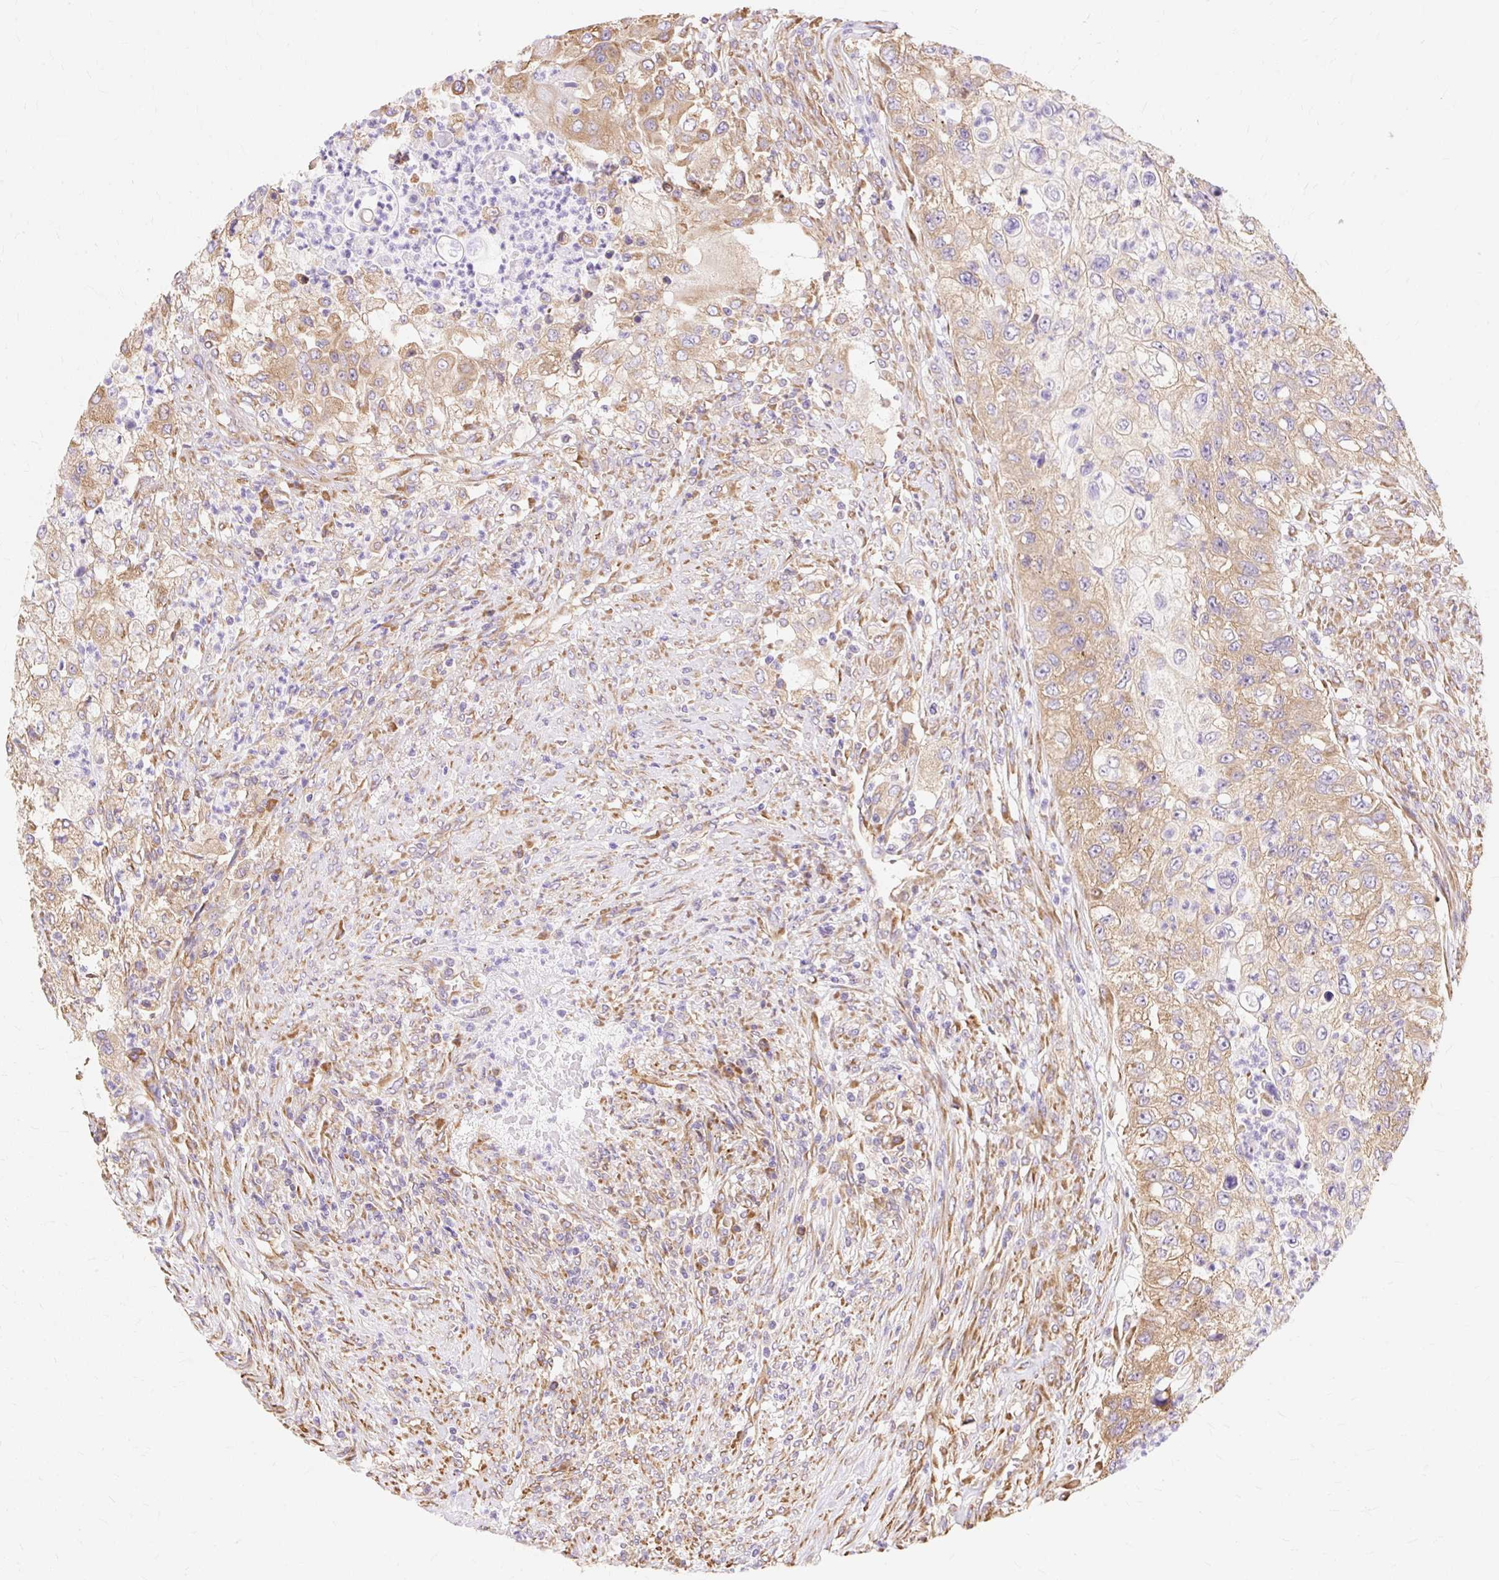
{"staining": {"intensity": "moderate", "quantity": ">75%", "location": "cytoplasmic/membranous"}, "tissue": "urothelial cancer", "cell_type": "Tumor cells", "image_type": "cancer", "snomed": [{"axis": "morphology", "description": "Urothelial carcinoma, High grade"}, {"axis": "topography", "description": "Urinary bladder"}], "caption": "Immunohistochemistry of human urothelial cancer shows medium levels of moderate cytoplasmic/membranous staining in approximately >75% of tumor cells. The staining was performed using DAB (3,3'-diaminobenzidine) to visualize the protein expression in brown, while the nuclei were stained in blue with hematoxylin (Magnification: 20x).", "gene": "RPS17", "patient": {"sex": "female", "age": 60}}